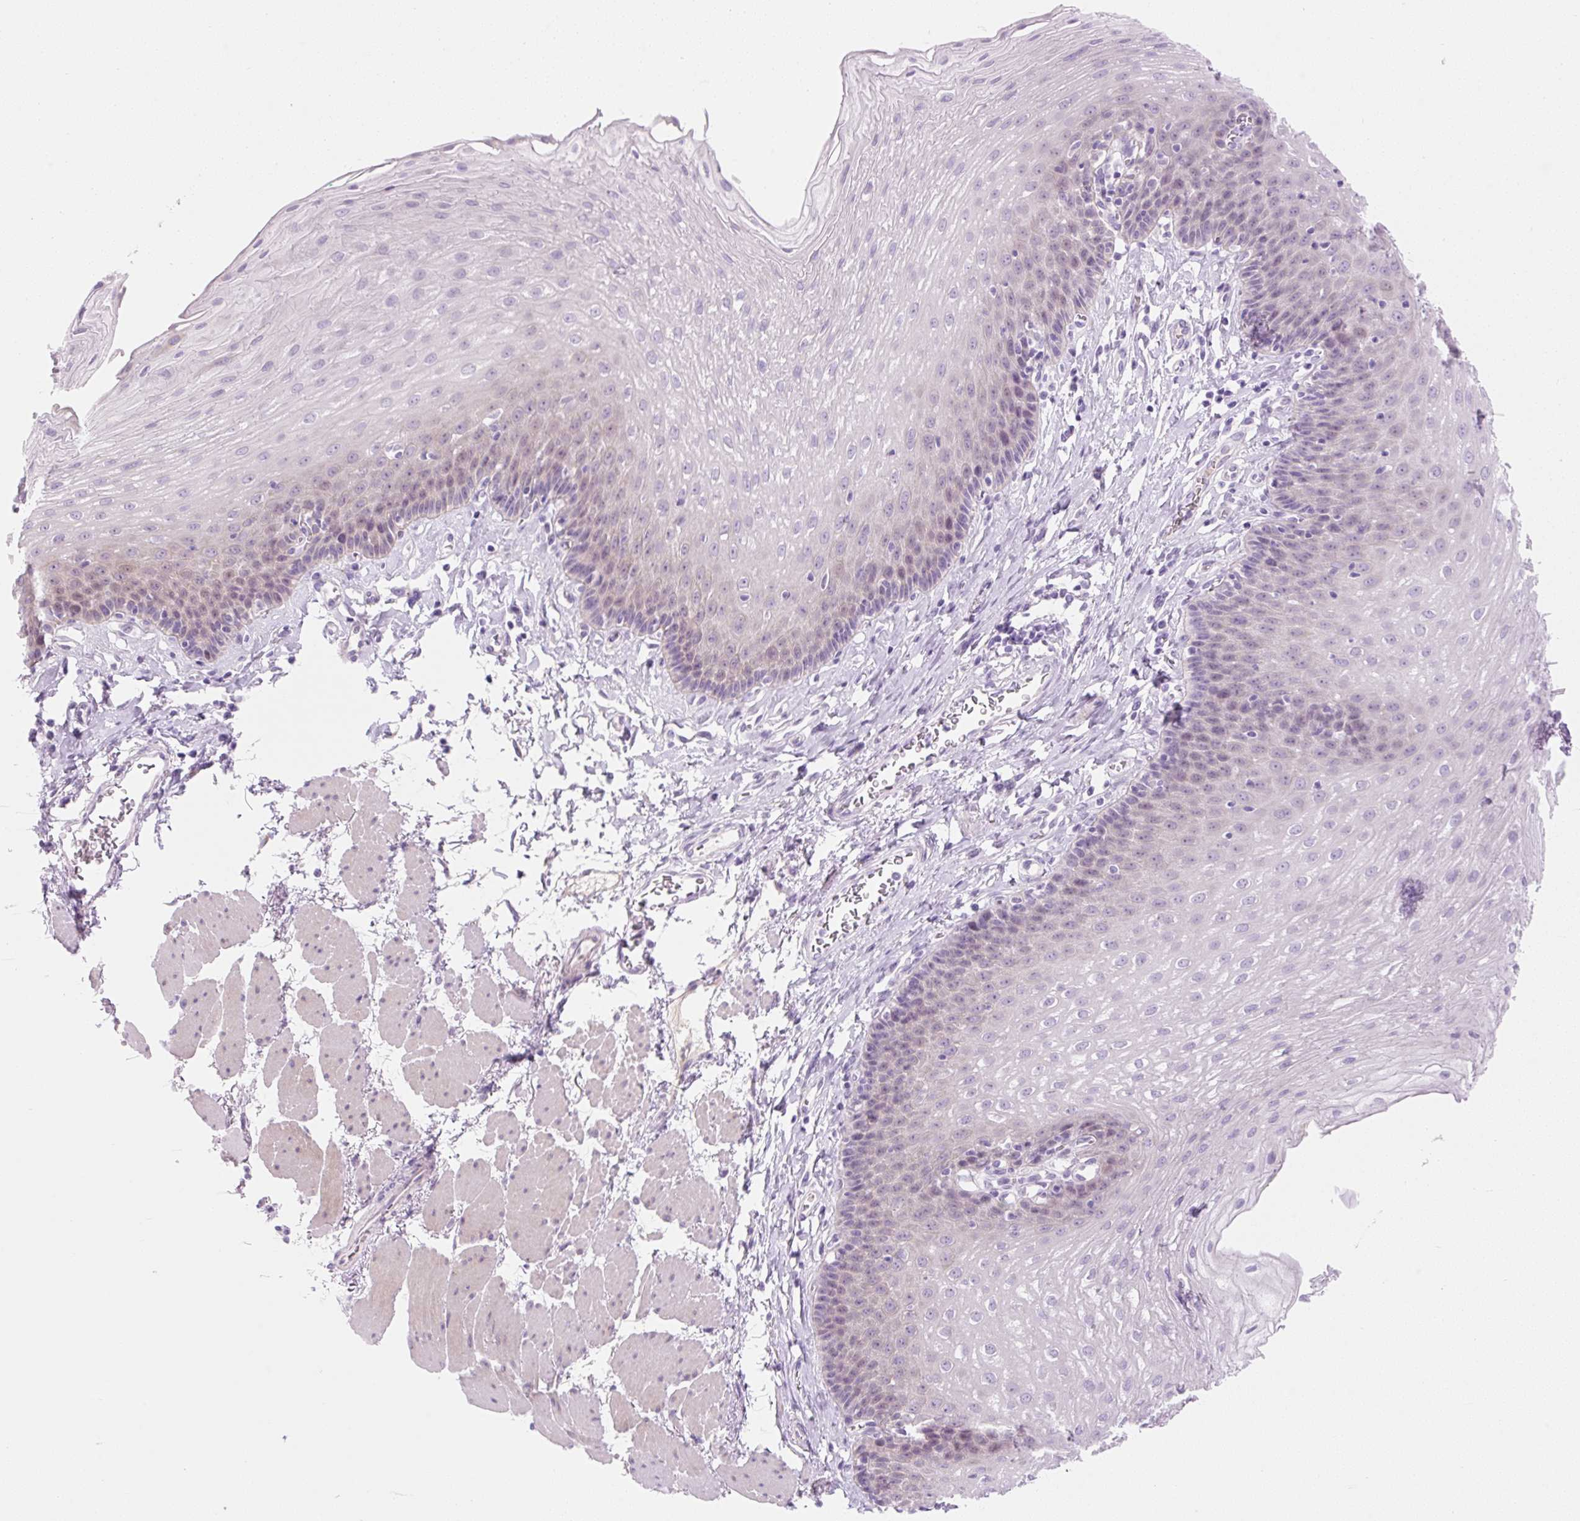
{"staining": {"intensity": "negative", "quantity": "none", "location": "none"}, "tissue": "esophagus", "cell_type": "Squamous epithelial cells", "image_type": "normal", "snomed": [{"axis": "morphology", "description": "Normal tissue, NOS"}, {"axis": "topography", "description": "Esophagus"}], "caption": "Immunohistochemistry image of normal esophagus: human esophagus stained with DAB displays no significant protein expression in squamous epithelial cells. (DAB immunohistochemistry with hematoxylin counter stain).", "gene": "ZNF121", "patient": {"sex": "female", "age": 81}}